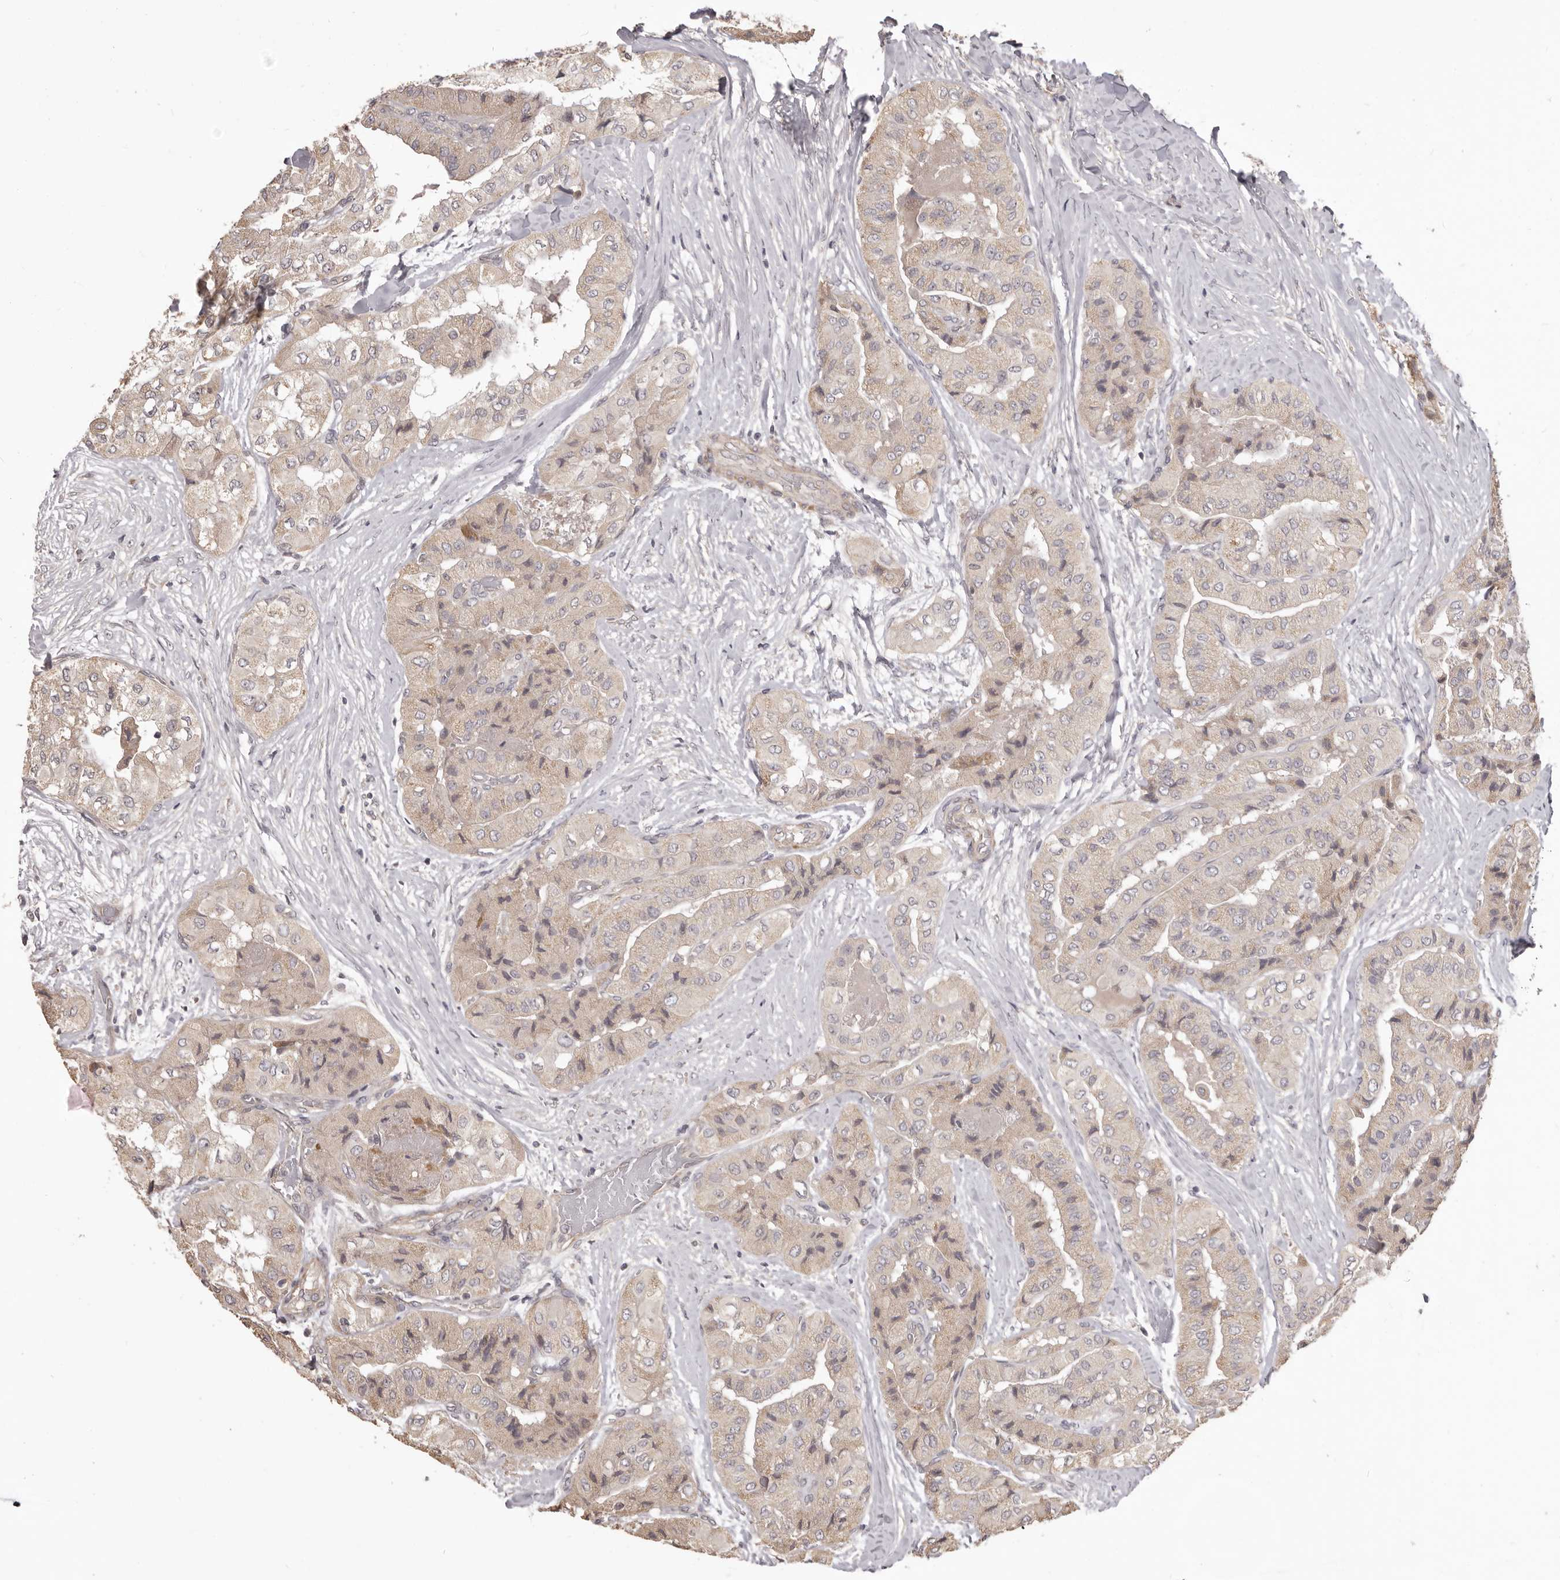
{"staining": {"intensity": "weak", "quantity": ">75%", "location": "cytoplasmic/membranous"}, "tissue": "thyroid cancer", "cell_type": "Tumor cells", "image_type": "cancer", "snomed": [{"axis": "morphology", "description": "Papillary adenocarcinoma, NOS"}, {"axis": "topography", "description": "Thyroid gland"}], "caption": "Human thyroid cancer (papillary adenocarcinoma) stained for a protein (brown) exhibits weak cytoplasmic/membranous positive expression in approximately >75% of tumor cells.", "gene": "HRH1", "patient": {"sex": "female", "age": 59}}